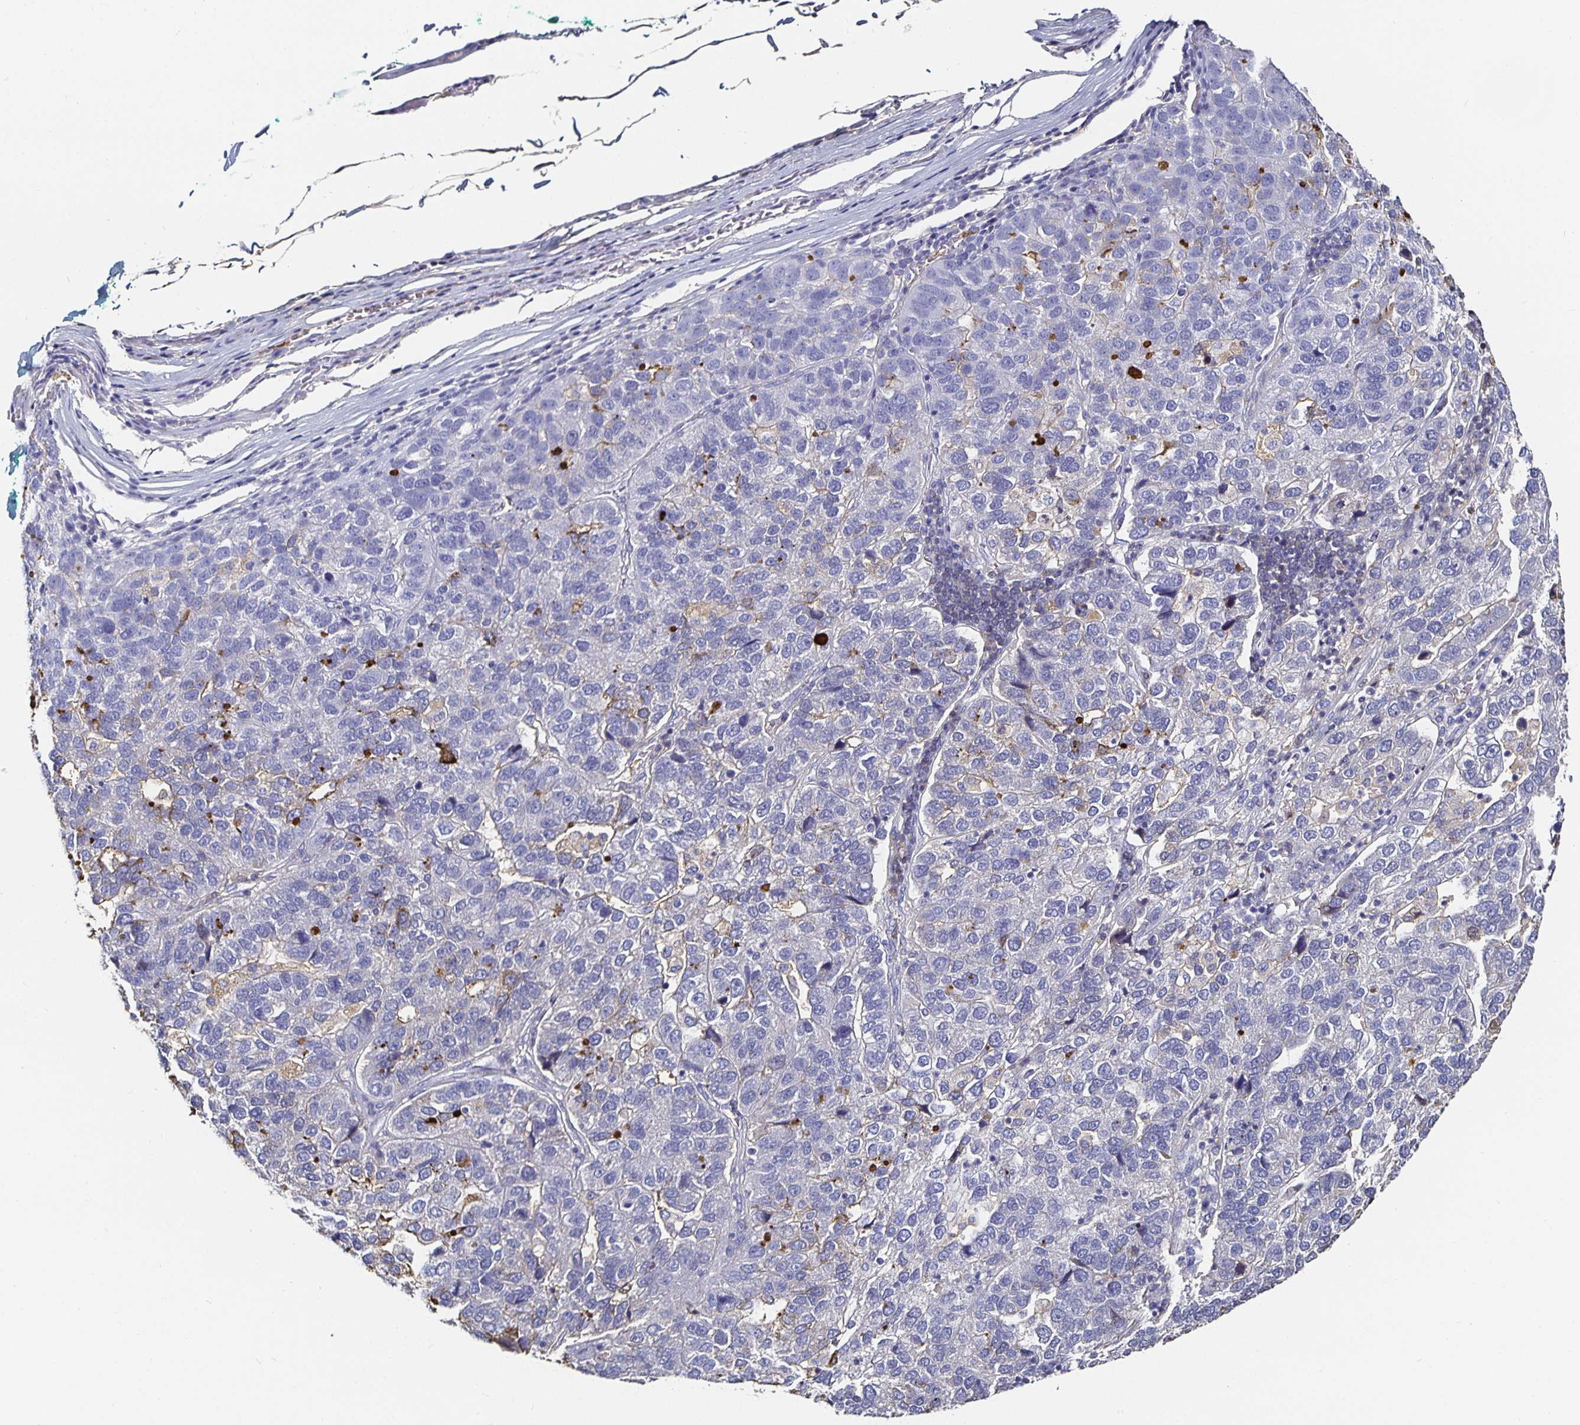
{"staining": {"intensity": "negative", "quantity": "none", "location": "none"}, "tissue": "pancreatic cancer", "cell_type": "Tumor cells", "image_type": "cancer", "snomed": [{"axis": "morphology", "description": "Adenocarcinoma, NOS"}, {"axis": "topography", "description": "Pancreas"}], "caption": "Immunohistochemistry (IHC) micrograph of pancreatic cancer (adenocarcinoma) stained for a protein (brown), which demonstrates no expression in tumor cells.", "gene": "TTR", "patient": {"sex": "female", "age": 61}}